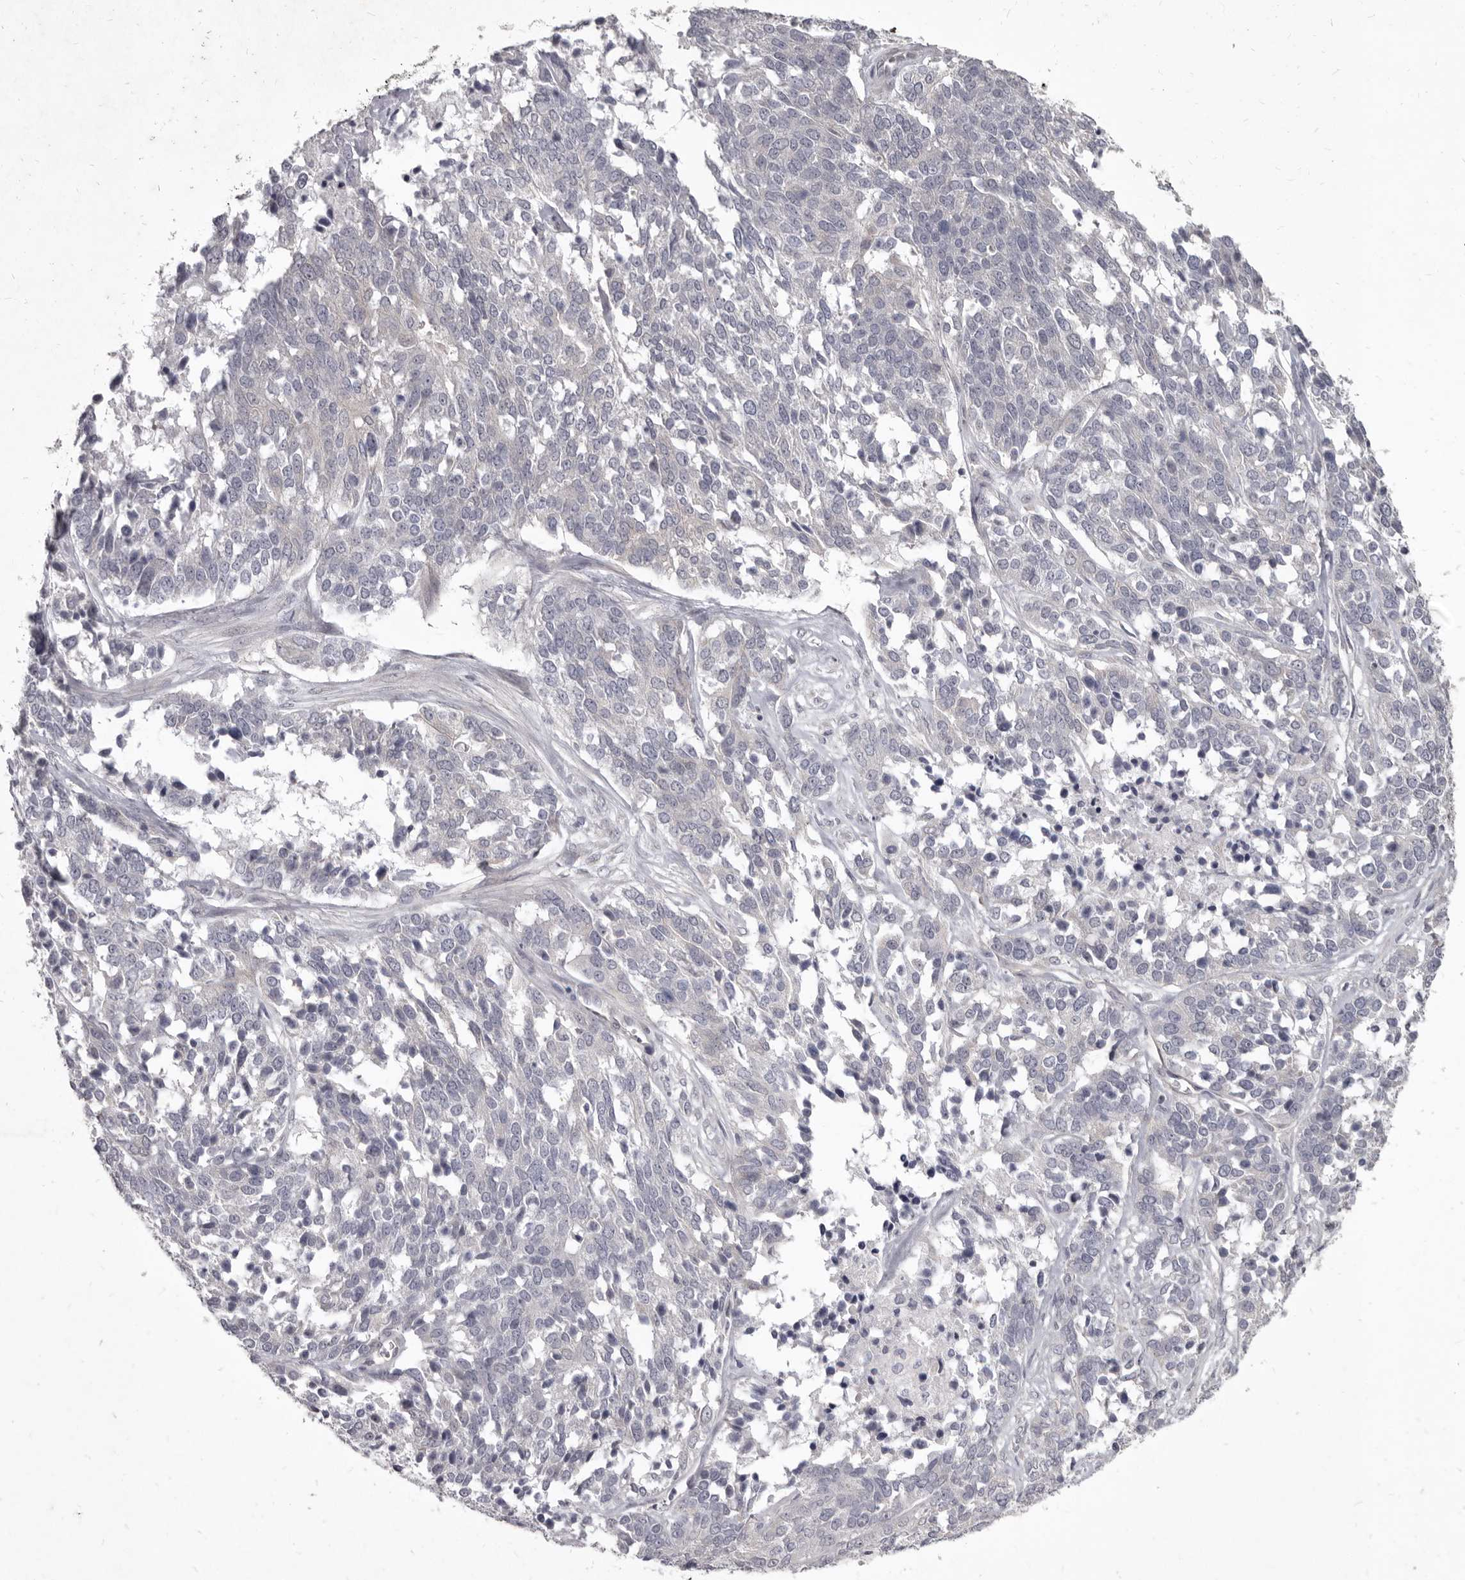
{"staining": {"intensity": "negative", "quantity": "none", "location": "none"}, "tissue": "ovarian cancer", "cell_type": "Tumor cells", "image_type": "cancer", "snomed": [{"axis": "morphology", "description": "Cystadenocarcinoma, serous, NOS"}, {"axis": "topography", "description": "Ovary"}], "caption": "Human ovarian serous cystadenocarcinoma stained for a protein using immunohistochemistry shows no expression in tumor cells.", "gene": "GSK3B", "patient": {"sex": "female", "age": 44}}